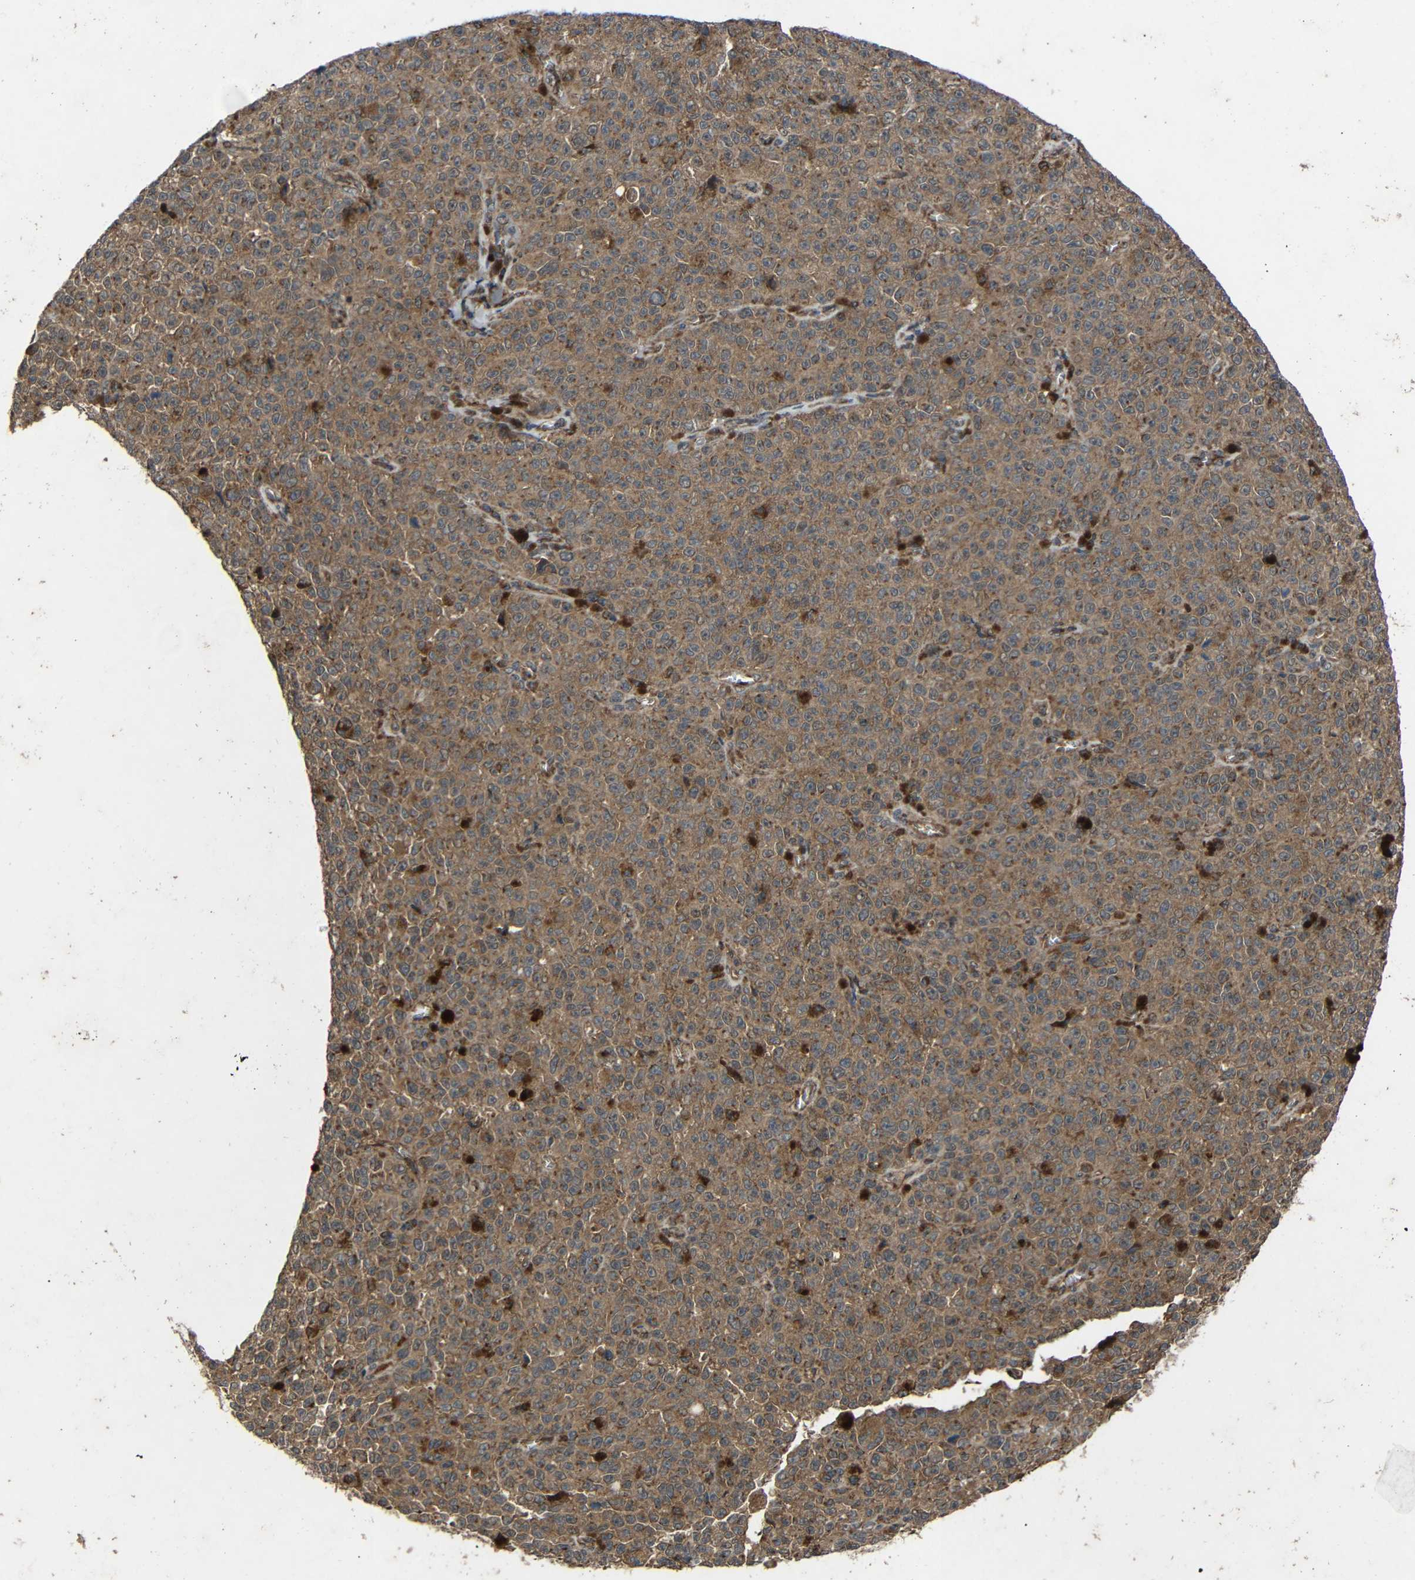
{"staining": {"intensity": "moderate", "quantity": ">75%", "location": "cytoplasmic/membranous"}, "tissue": "melanoma", "cell_type": "Tumor cells", "image_type": "cancer", "snomed": [{"axis": "morphology", "description": "Malignant melanoma, NOS"}, {"axis": "topography", "description": "Skin"}], "caption": "Protein expression analysis of human melanoma reveals moderate cytoplasmic/membranous expression in approximately >75% of tumor cells.", "gene": "C1GALT1", "patient": {"sex": "female", "age": 82}}